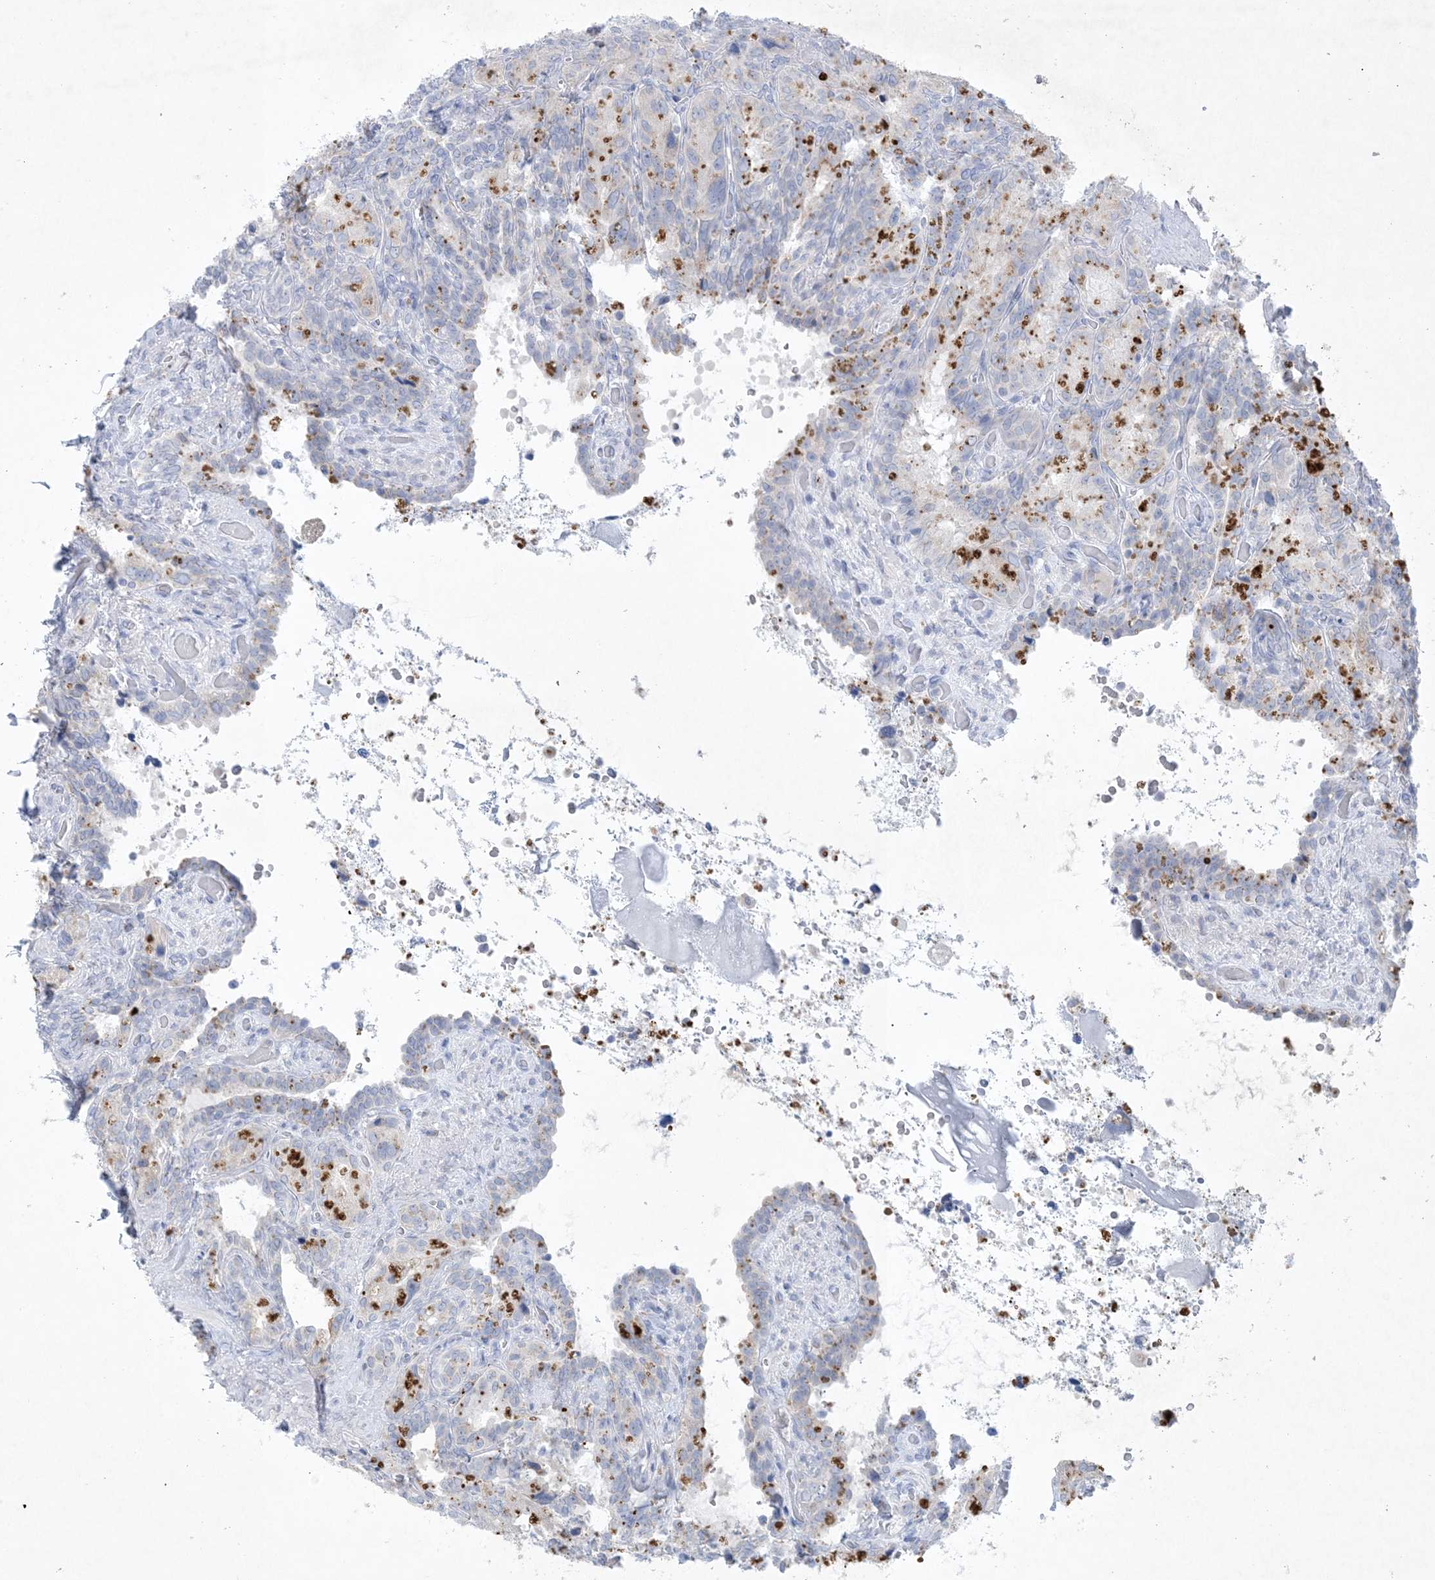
{"staining": {"intensity": "weak", "quantity": "<25%", "location": "cytoplasmic/membranous"}, "tissue": "seminal vesicle", "cell_type": "Glandular cells", "image_type": "normal", "snomed": [{"axis": "morphology", "description": "Normal tissue, NOS"}, {"axis": "topography", "description": "Seminal veicle"}, {"axis": "topography", "description": "Peripheral nerve tissue"}], "caption": "Immunohistochemistry (IHC) photomicrograph of benign seminal vesicle: seminal vesicle stained with DAB (3,3'-diaminobenzidine) displays no significant protein expression in glandular cells. Nuclei are stained in blue.", "gene": "GABRG1", "patient": {"sex": "male", "age": 67}}